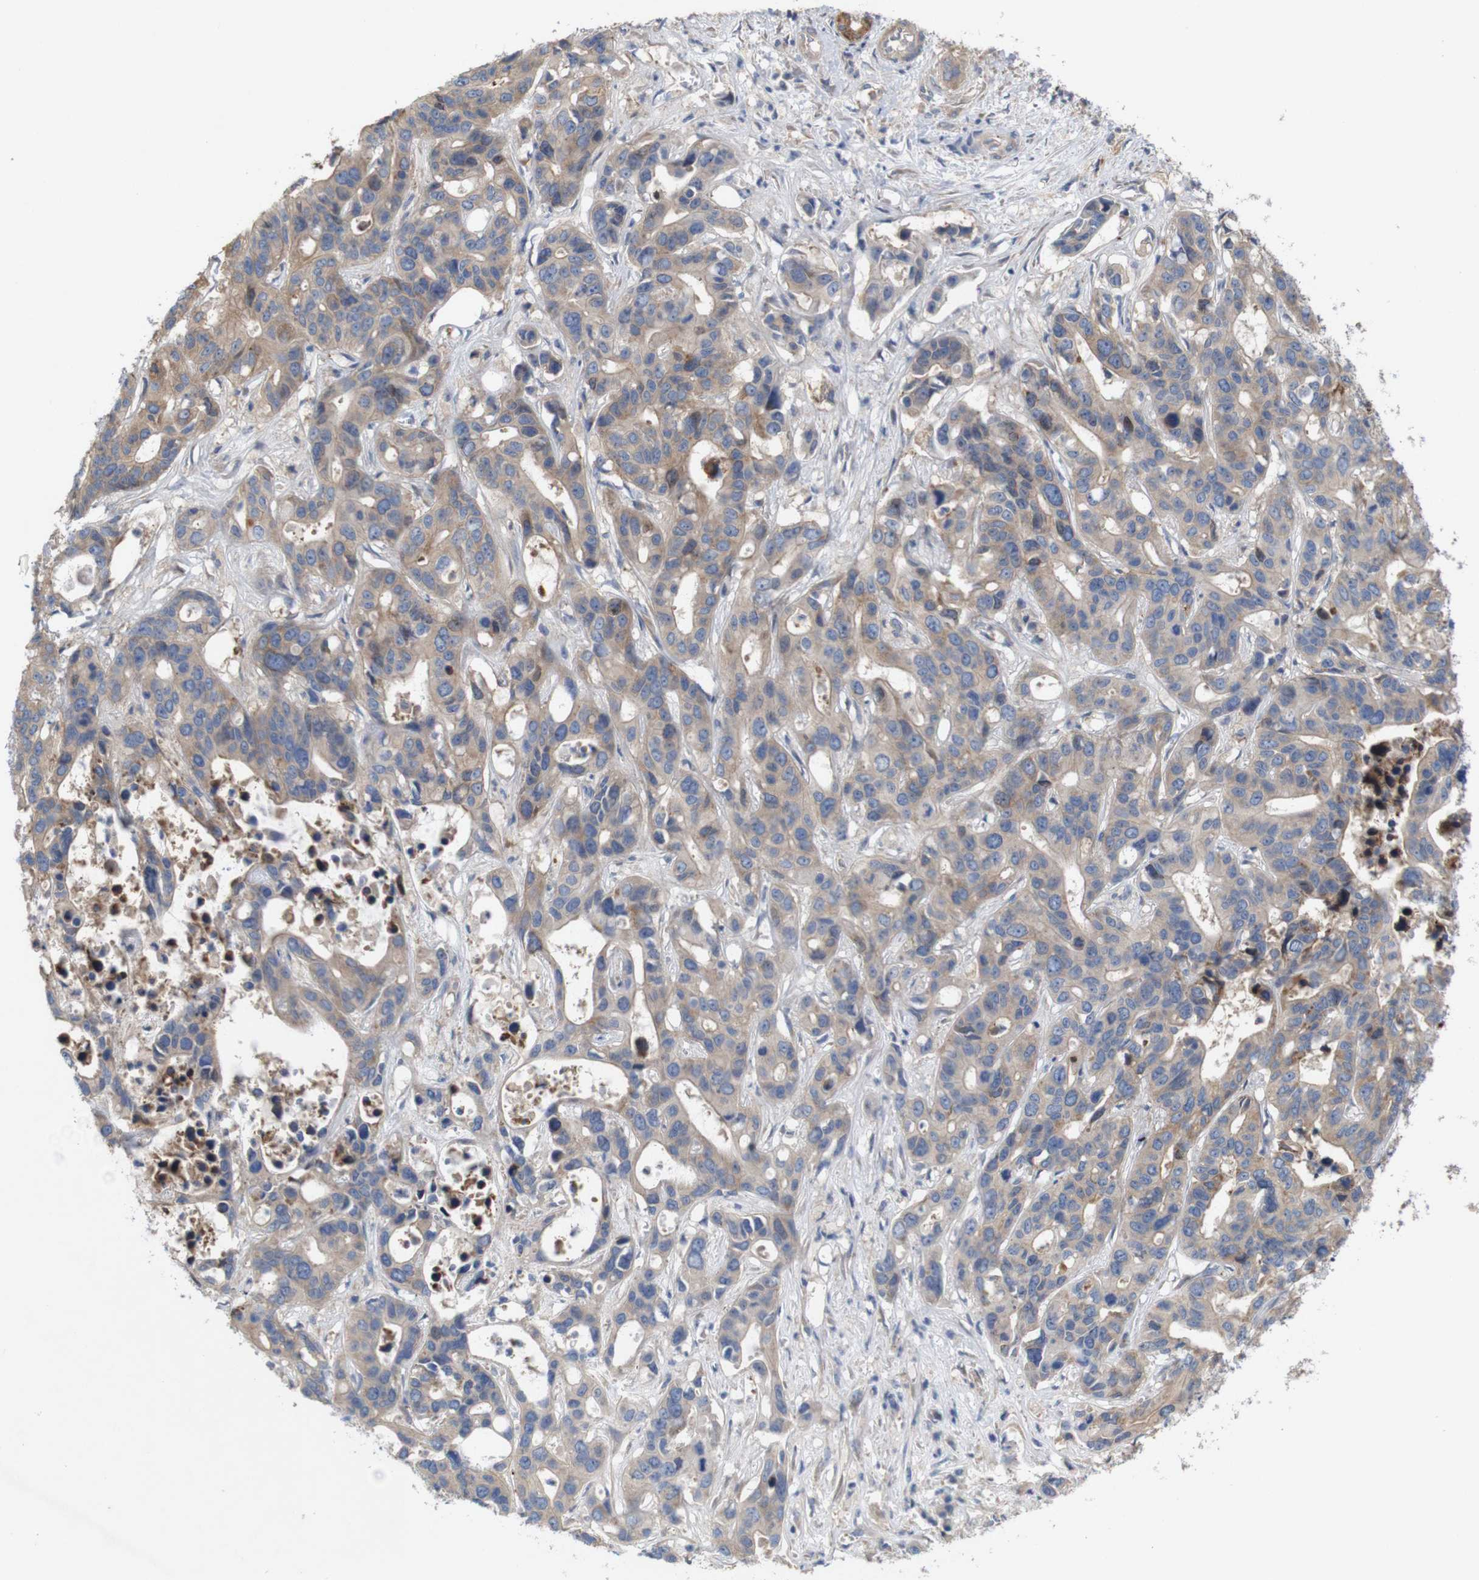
{"staining": {"intensity": "weak", "quantity": ">75%", "location": "cytoplasmic/membranous"}, "tissue": "liver cancer", "cell_type": "Tumor cells", "image_type": "cancer", "snomed": [{"axis": "morphology", "description": "Cholangiocarcinoma"}, {"axis": "topography", "description": "Liver"}], "caption": "The micrograph shows staining of liver cholangiocarcinoma, revealing weak cytoplasmic/membranous protein staining (brown color) within tumor cells.", "gene": "MYEOV", "patient": {"sex": "female", "age": 65}}